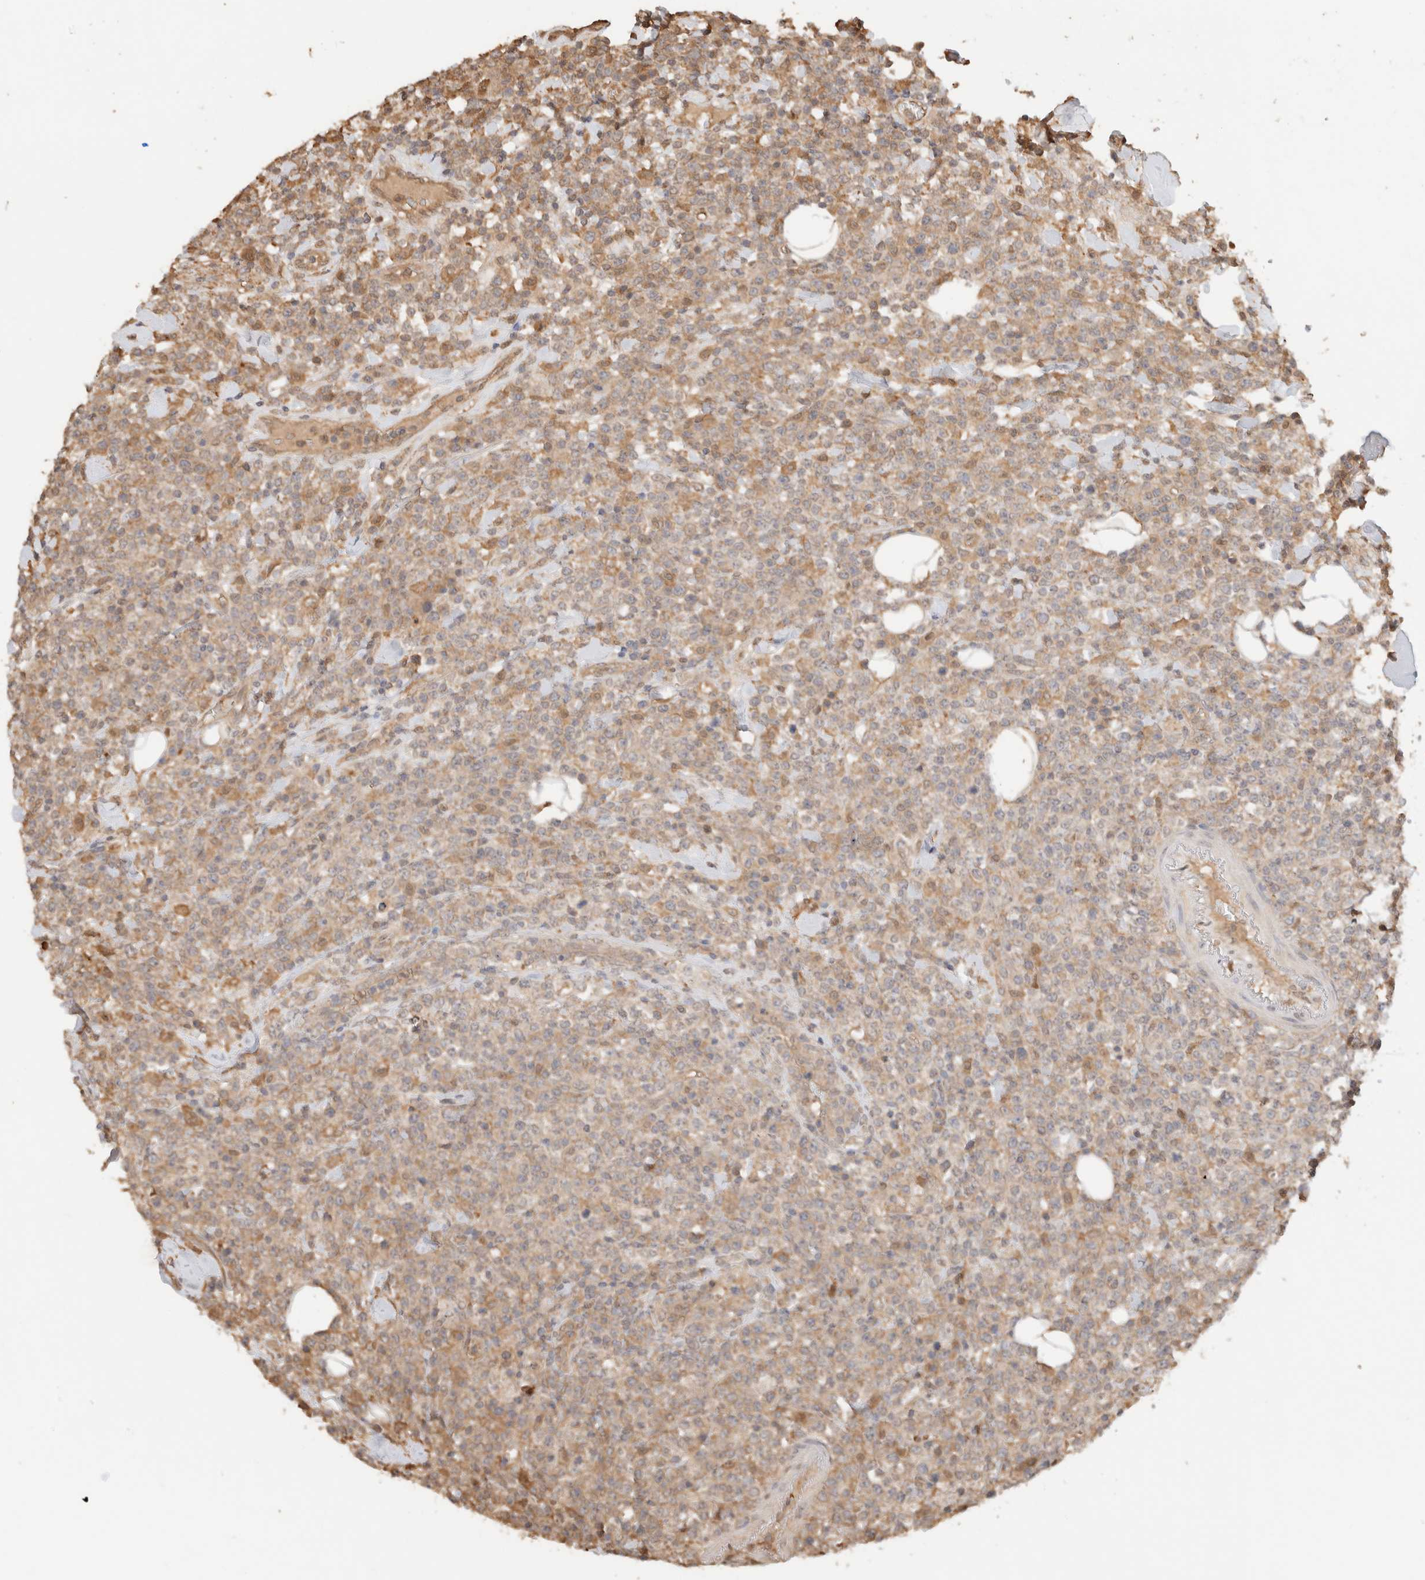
{"staining": {"intensity": "weak", "quantity": "<25%", "location": "cytoplasmic/membranous"}, "tissue": "lymphoma", "cell_type": "Tumor cells", "image_type": "cancer", "snomed": [{"axis": "morphology", "description": "Malignant lymphoma, non-Hodgkin's type, High grade"}, {"axis": "topography", "description": "Colon"}], "caption": "Immunohistochemistry (IHC) photomicrograph of human malignant lymphoma, non-Hodgkin's type (high-grade) stained for a protein (brown), which displays no expression in tumor cells.", "gene": "YWHAH", "patient": {"sex": "female", "age": 53}}